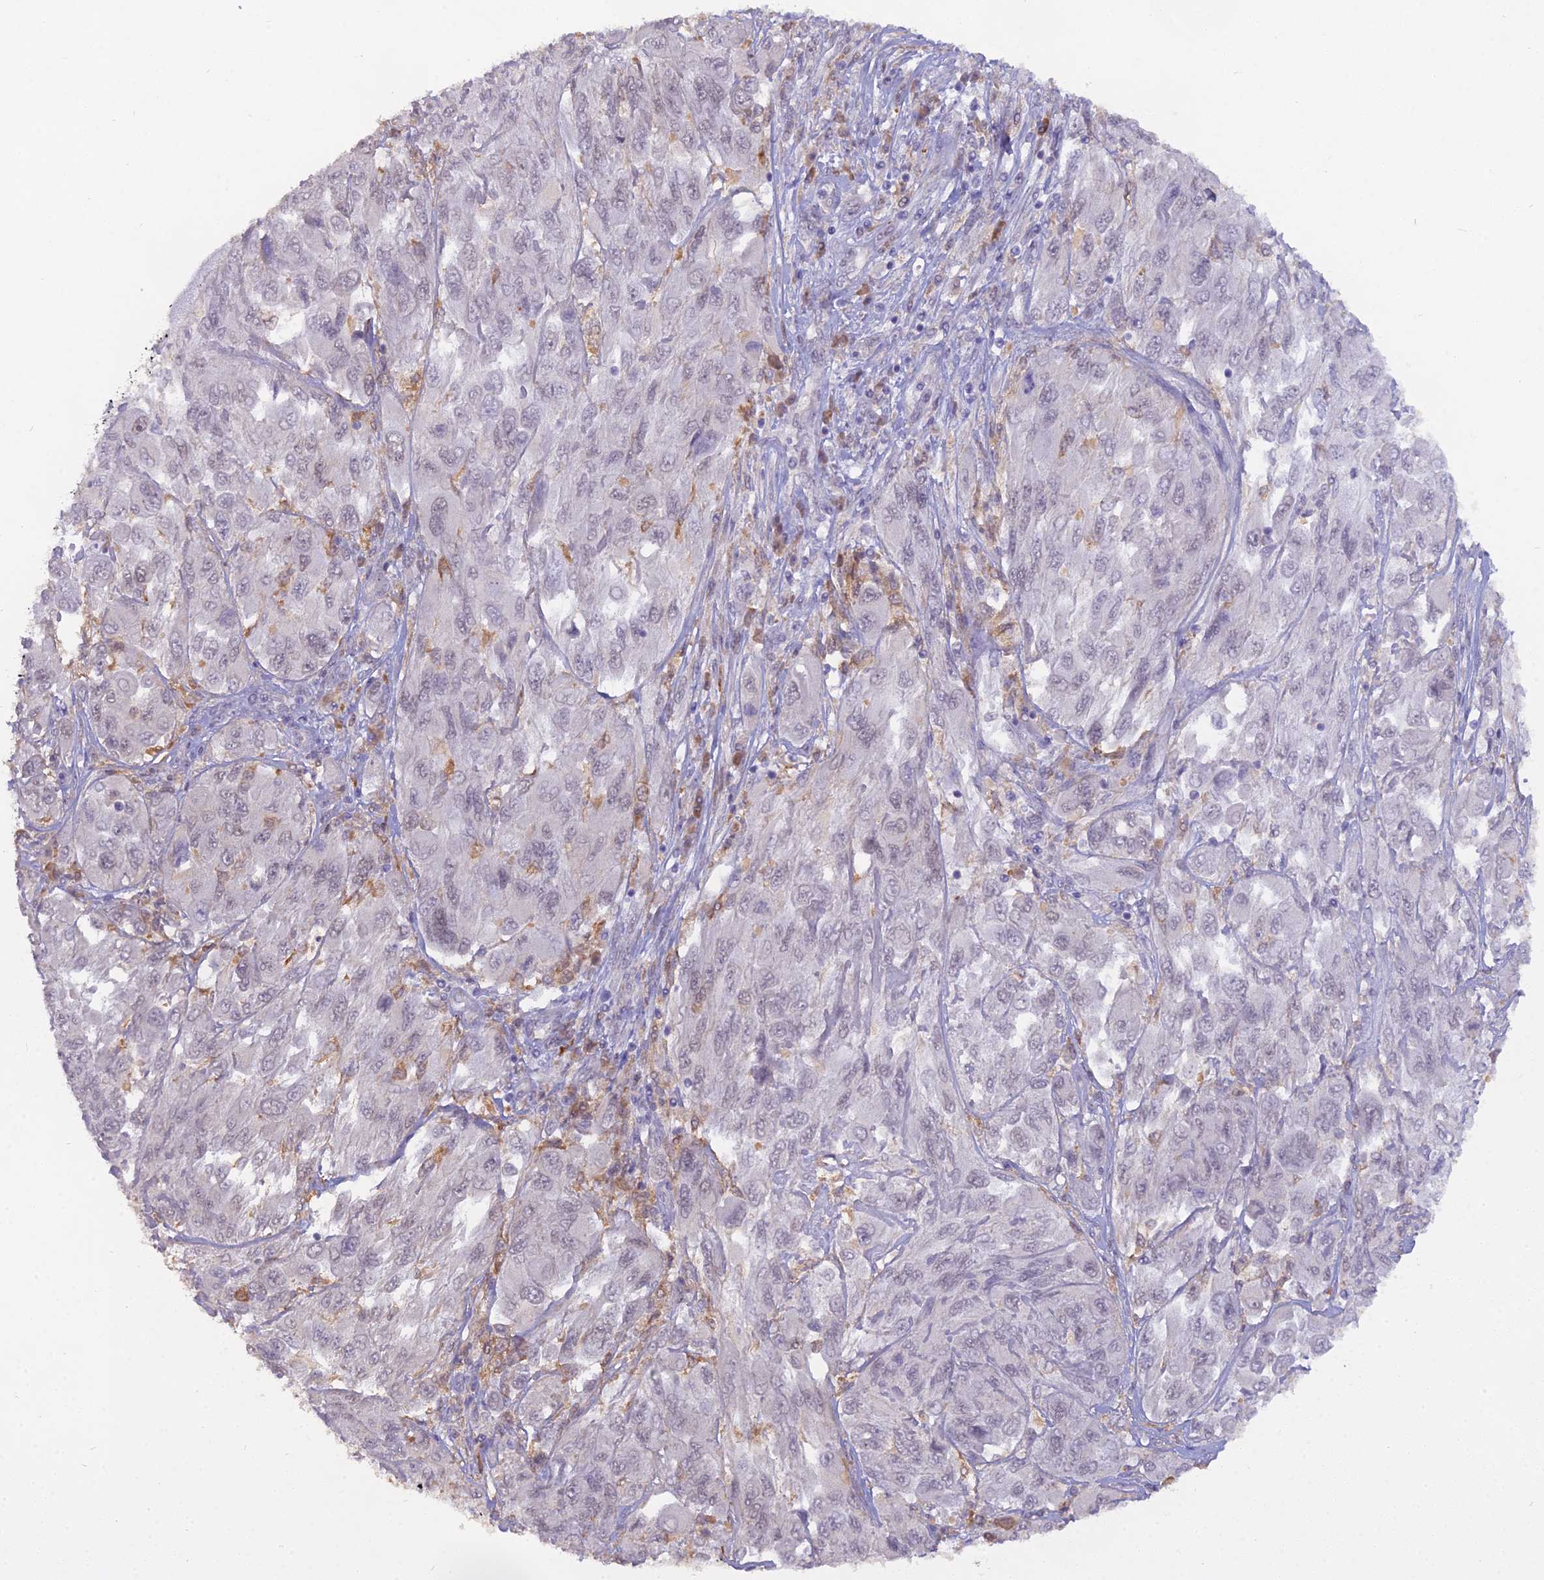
{"staining": {"intensity": "negative", "quantity": "none", "location": "none"}, "tissue": "melanoma", "cell_type": "Tumor cells", "image_type": "cancer", "snomed": [{"axis": "morphology", "description": "Malignant melanoma, NOS"}, {"axis": "topography", "description": "Skin"}], "caption": "Melanoma was stained to show a protein in brown. There is no significant expression in tumor cells.", "gene": "BLNK", "patient": {"sex": "female", "age": 91}}